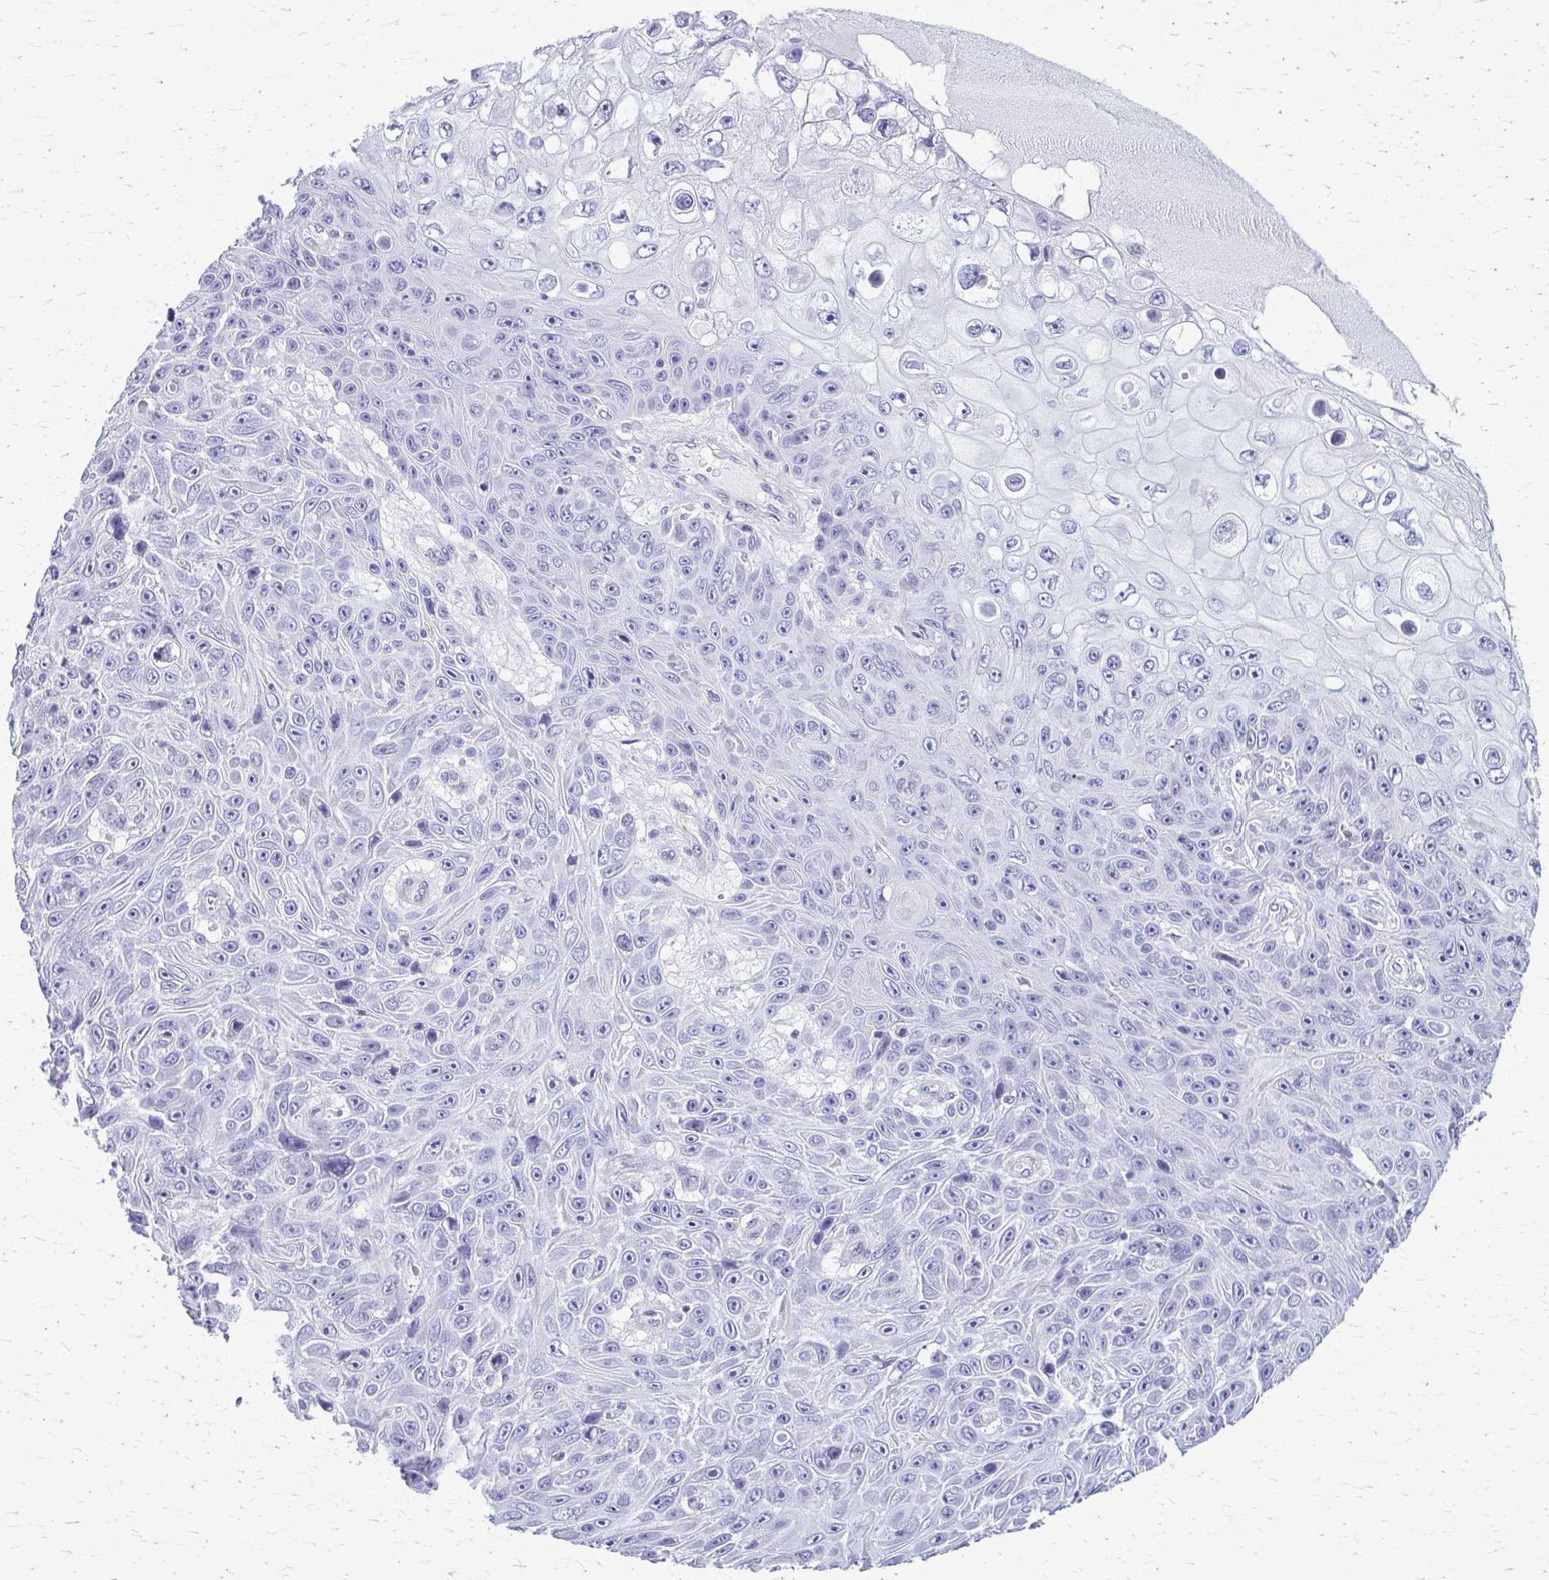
{"staining": {"intensity": "negative", "quantity": "none", "location": "none"}, "tissue": "skin cancer", "cell_type": "Tumor cells", "image_type": "cancer", "snomed": [{"axis": "morphology", "description": "Squamous cell carcinoma, NOS"}, {"axis": "topography", "description": "Skin"}], "caption": "Immunohistochemistry of human skin cancer (squamous cell carcinoma) demonstrates no staining in tumor cells.", "gene": "GFAP", "patient": {"sex": "male", "age": 82}}